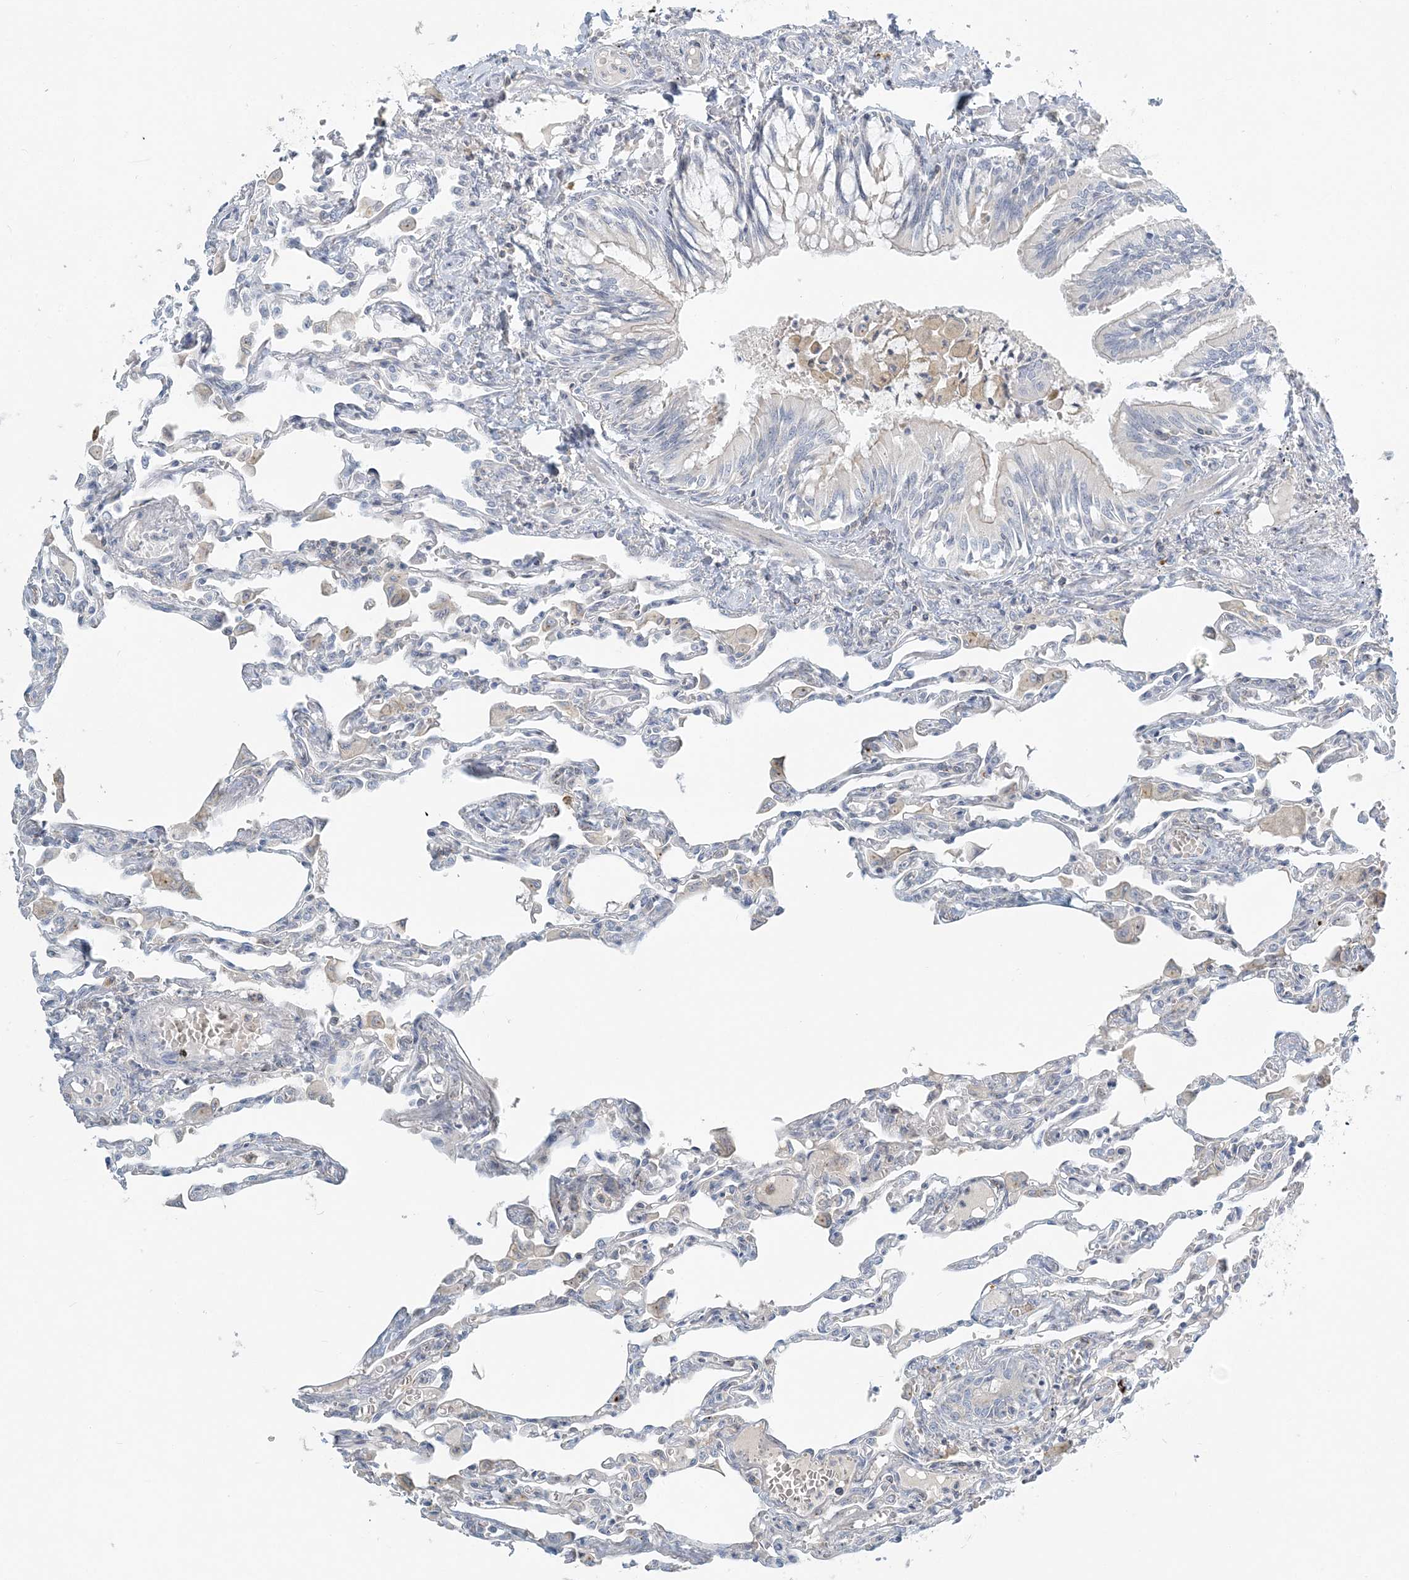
{"staining": {"intensity": "negative", "quantity": "none", "location": "none"}, "tissue": "lung", "cell_type": "Alveolar cells", "image_type": "normal", "snomed": [{"axis": "morphology", "description": "Normal tissue, NOS"}, {"axis": "topography", "description": "Bronchus"}, {"axis": "topography", "description": "Lung"}], "caption": "Alveolar cells are negative for brown protein staining in unremarkable lung. The staining was performed using DAB to visualize the protein expression in brown, while the nuclei were stained in blue with hematoxylin (Magnification: 20x).", "gene": "NAA11", "patient": {"sex": "female", "age": 49}}